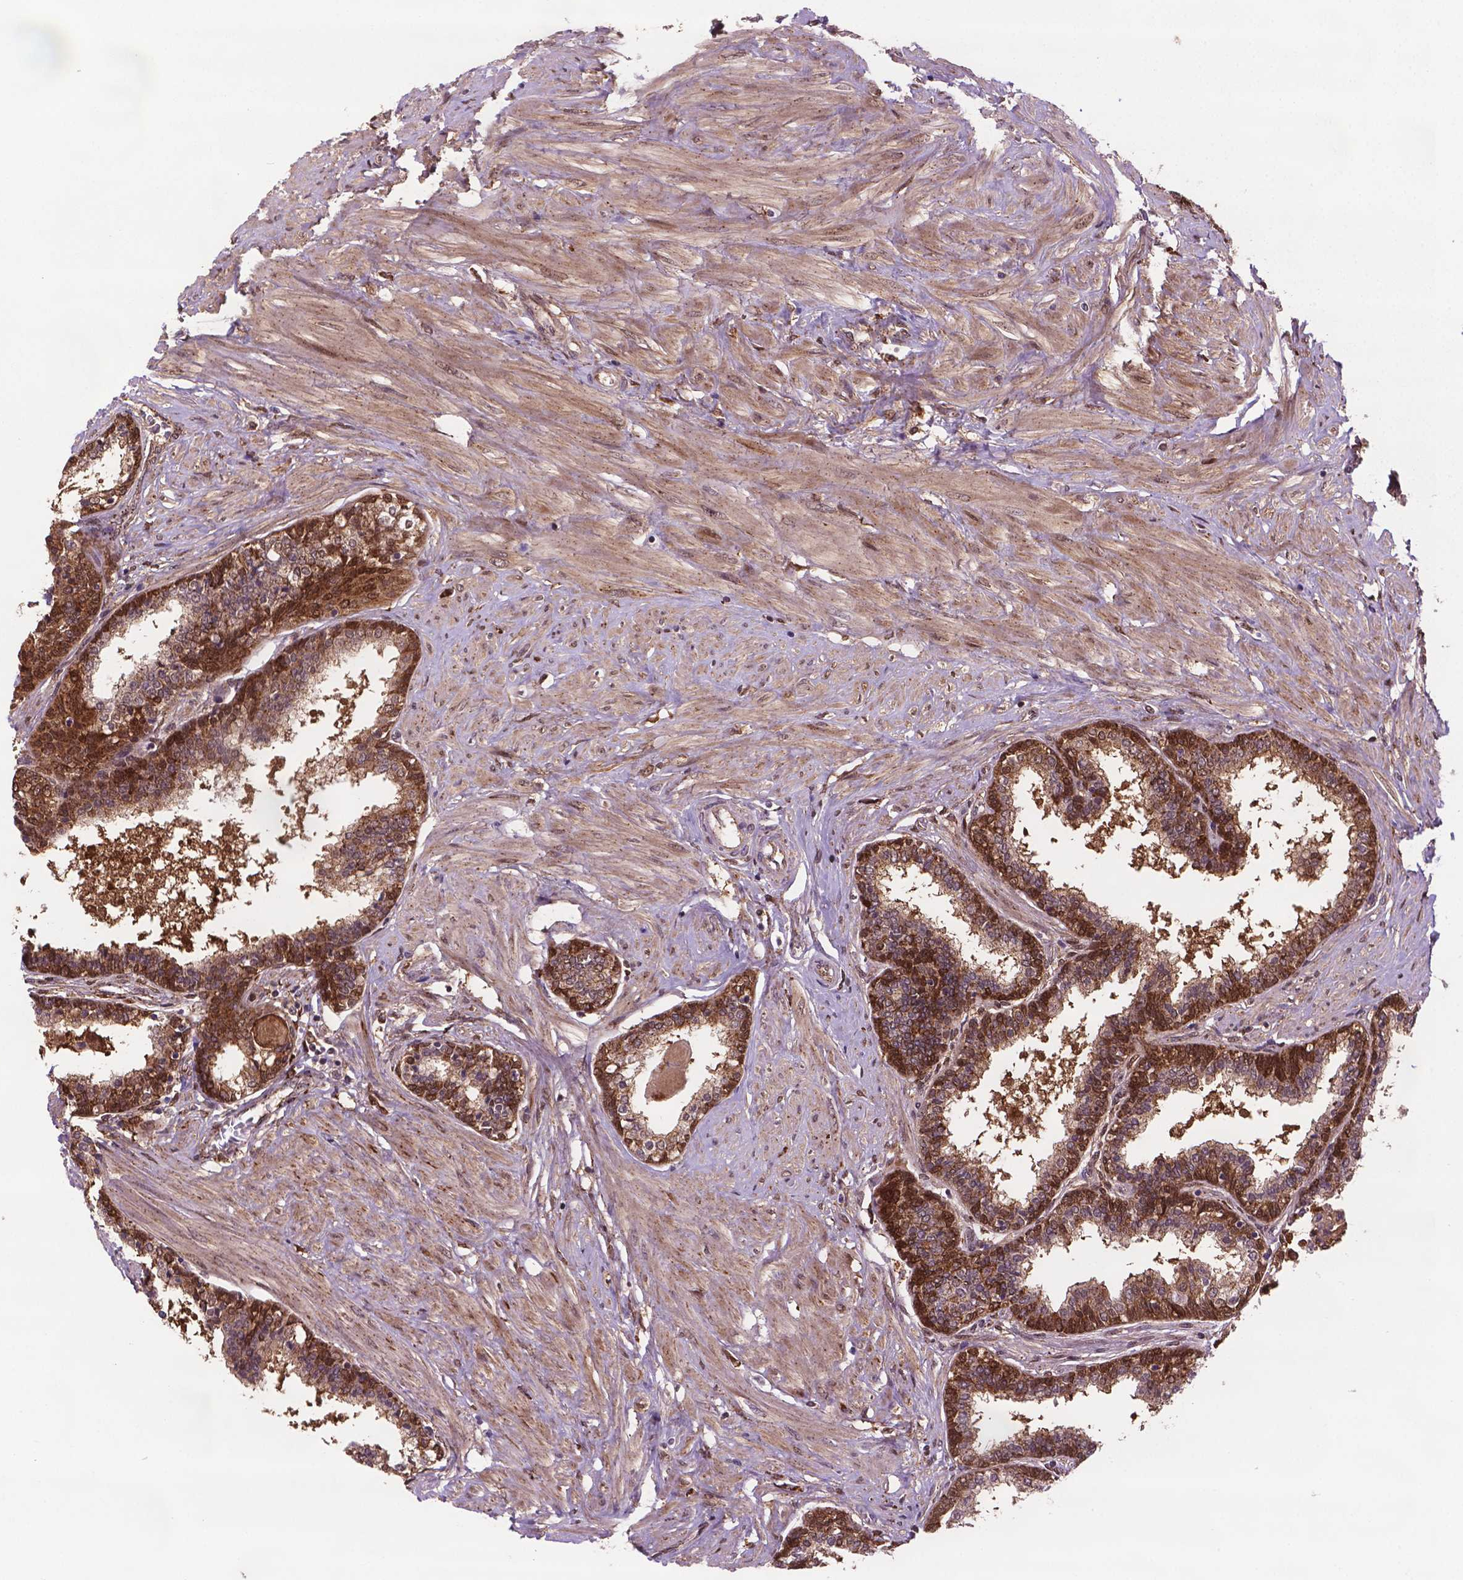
{"staining": {"intensity": "moderate", "quantity": ">75%", "location": "cytoplasmic/membranous,nuclear"}, "tissue": "prostate", "cell_type": "Glandular cells", "image_type": "normal", "snomed": [{"axis": "morphology", "description": "Normal tissue, NOS"}, {"axis": "topography", "description": "Prostate"}], "caption": "Glandular cells display medium levels of moderate cytoplasmic/membranous,nuclear staining in about >75% of cells in normal human prostate.", "gene": "PLIN3", "patient": {"sex": "male", "age": 55}}